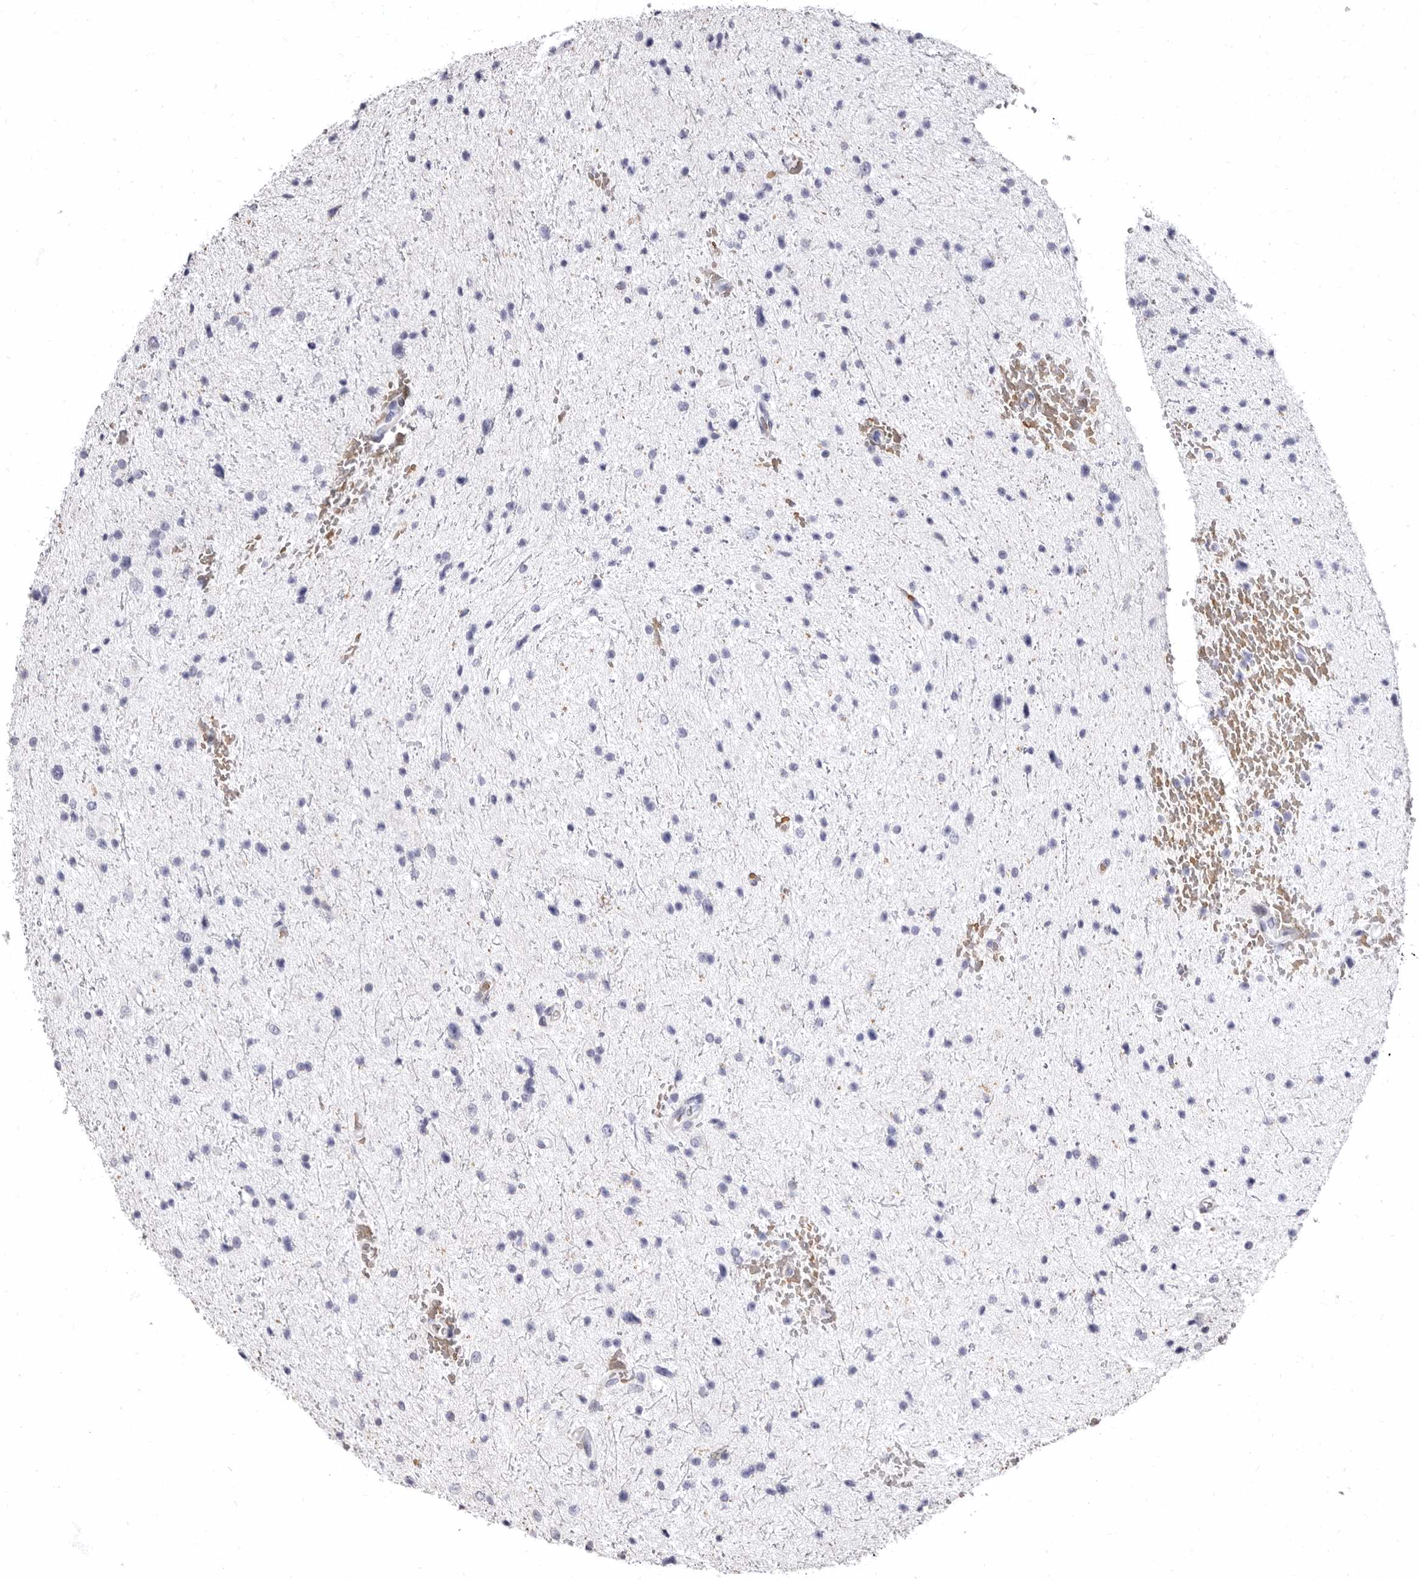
{"staining": {"intensity": "negative", "quantity": "none", "location": "none"}, "tissue": "glioma", "cell_type": "Tumor cells", "image_type": "cancer", "snomed": [{"axis": "morphology", "description": "Glioma, malignant, Low grade"}, {"axis": "topography", "description": "Brain"}], "caption": "High power microscopy micrograph of an immunohistochemistry image of low-grade glioma (malignant), revealing no significant staining in tumor cells.", "gene": "AIDA", "patient": {"sex": "female", "age": 37}}